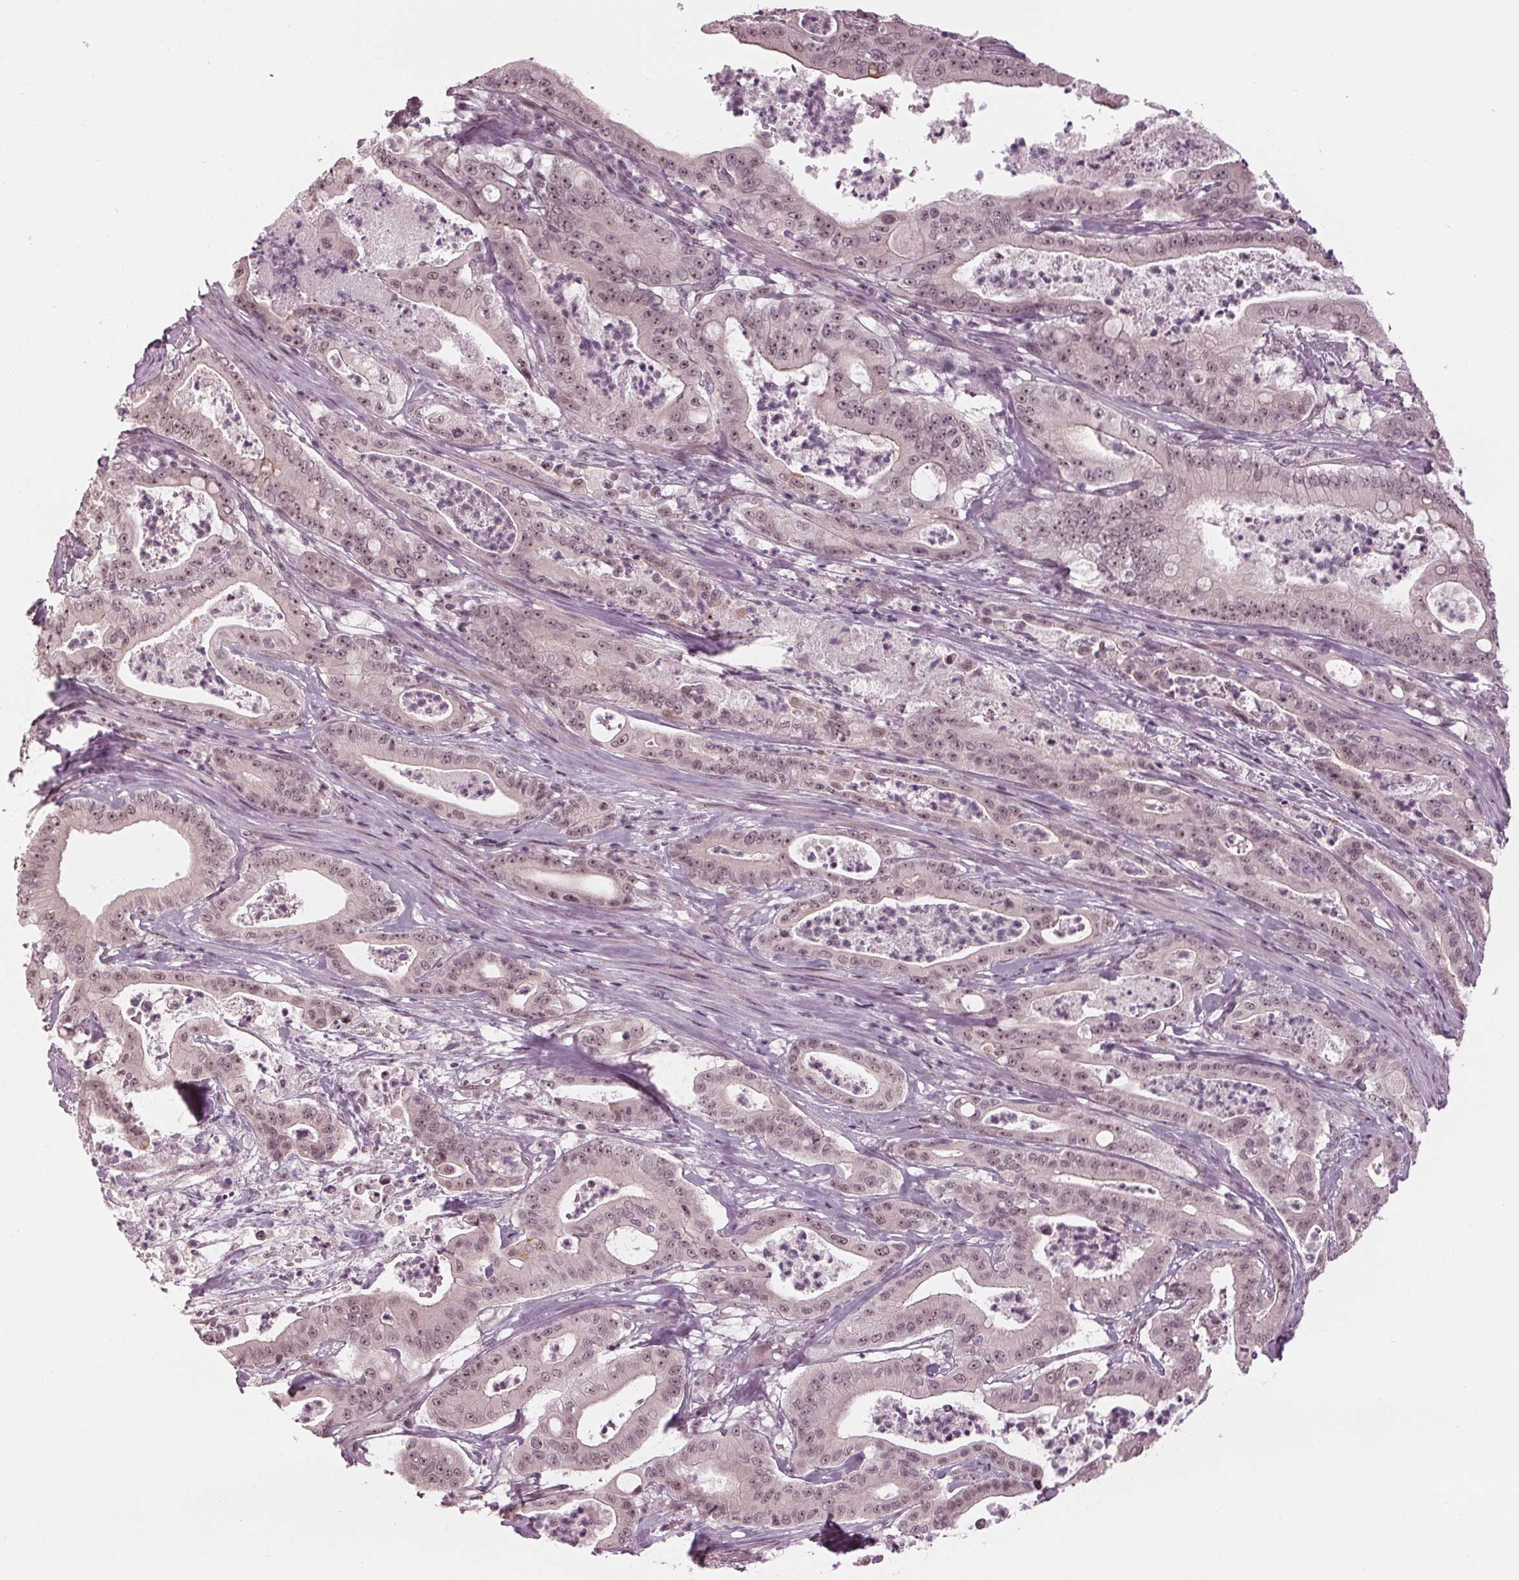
{"staining": {"intensity": "moderate", "quantity": ">75%", "location": "nuclear"}, "tissue": "pancreatic cancer", "cell_type": "Tumor cells", "image_type": "cancer", "snomed": [{"axis": "morphology", "description": "Adenocarcinoma, NOS"}, {"axis": "topography", "description": "Pancreas"}], "caption": "Immunohistochemical staining of pancreatic adenocarcinoma reveals medium levels of moderate nuclear protein staining in approximately >75% of tumor cells.", "gene": "SLX4", "patient": {"sex": "male", "age": 71}}